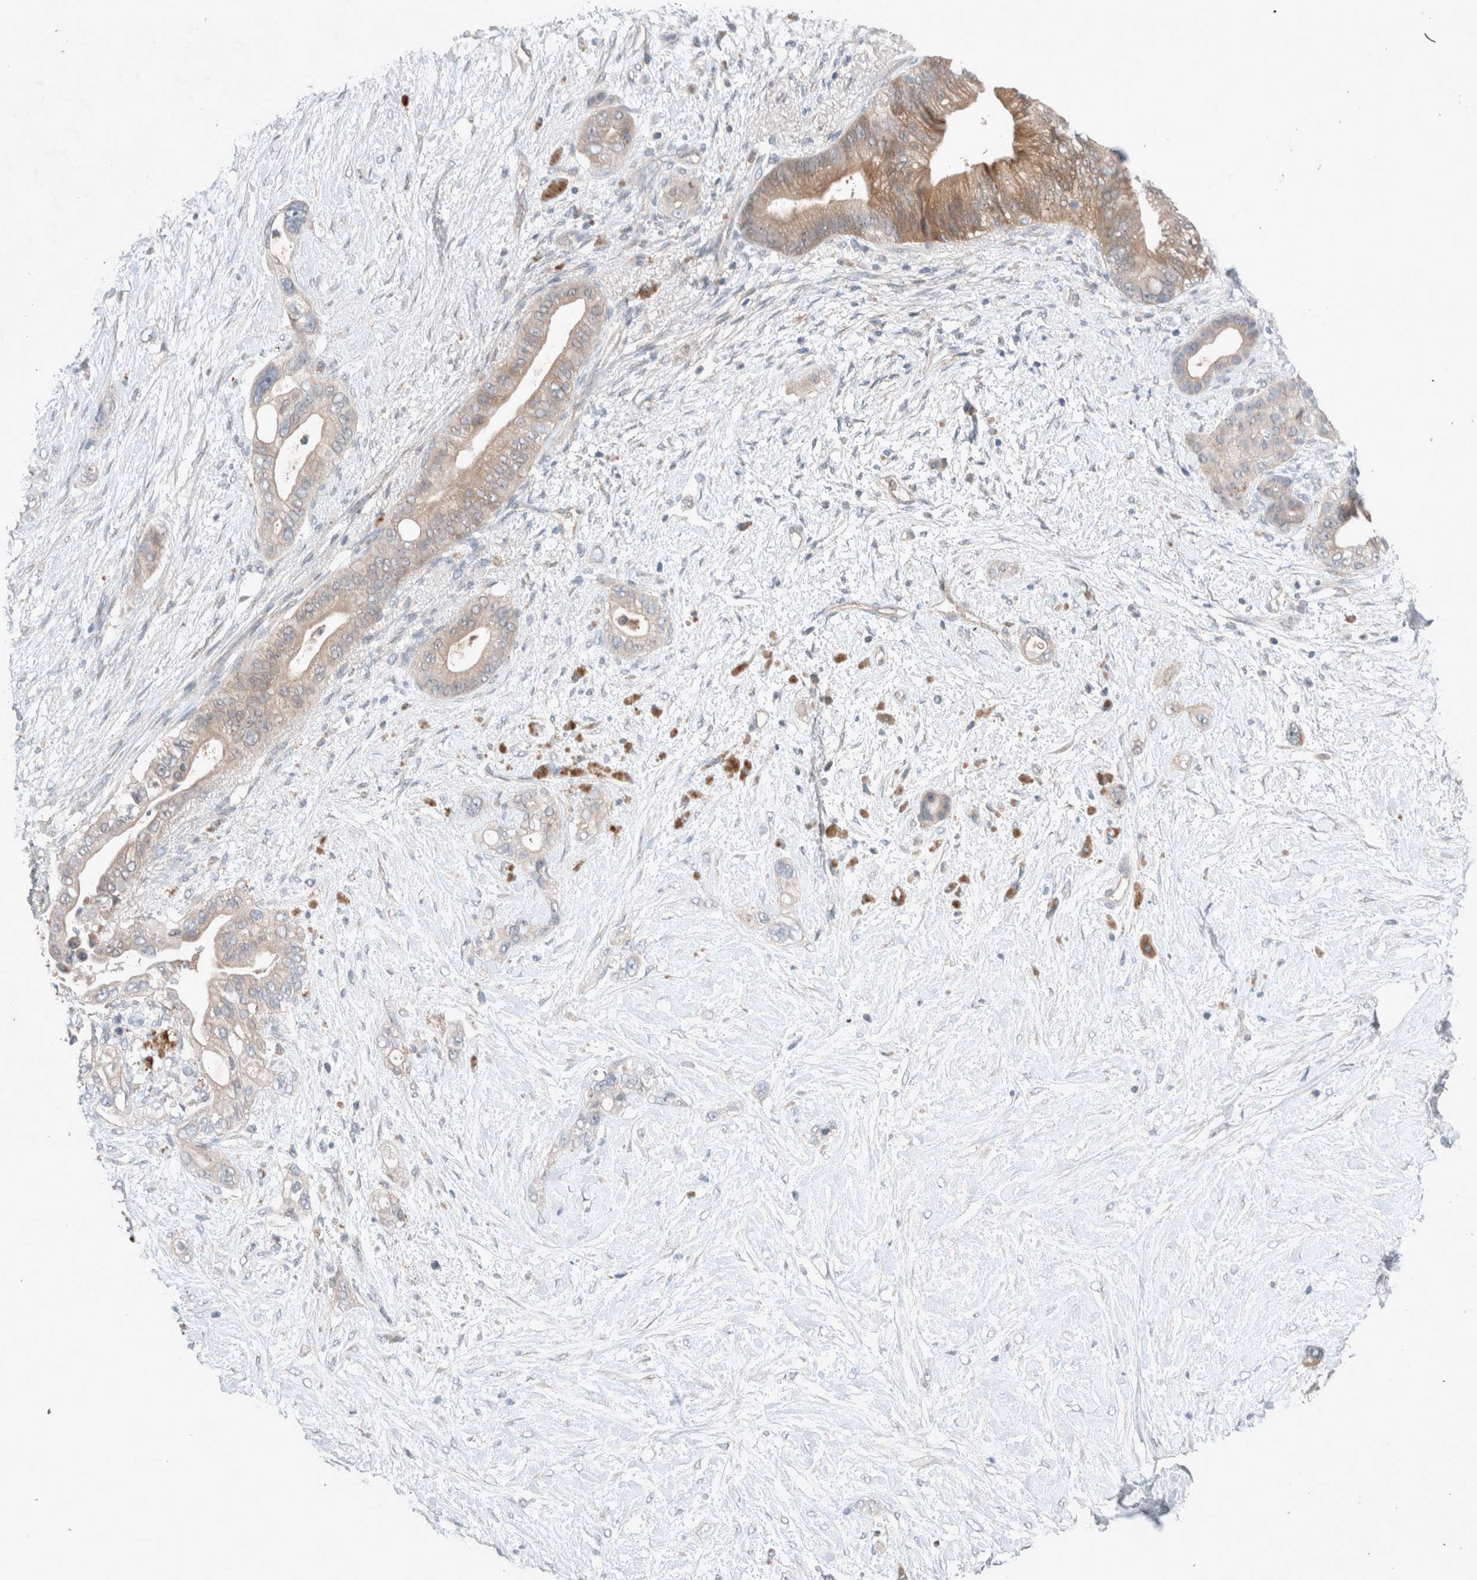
{"staining": {"intensity": "moderate", "quantity": "<25%", "location": "cytoplasmic/membranous"}, "tissue": "pancreatic cancer", "cell_type": "Tumor cells", "image_type": "cancer", "snomed": [{"axis": "morphology", "description": "Adenocarcinoma, NOS"}, {"axis": "topography", "description": "Pancreas"}], "caption": "High-power microscopy captured an immunohistochemistry image of adenocarcinoma (pancreatic), revealing moderate cytoplasmic/membranous expression in about <25% of tumor cells. (DAB = brown stain, brightfield microscopy at high magnification).", "gene": "UGCG", "patient": {"sex": "male", "age": 53}}